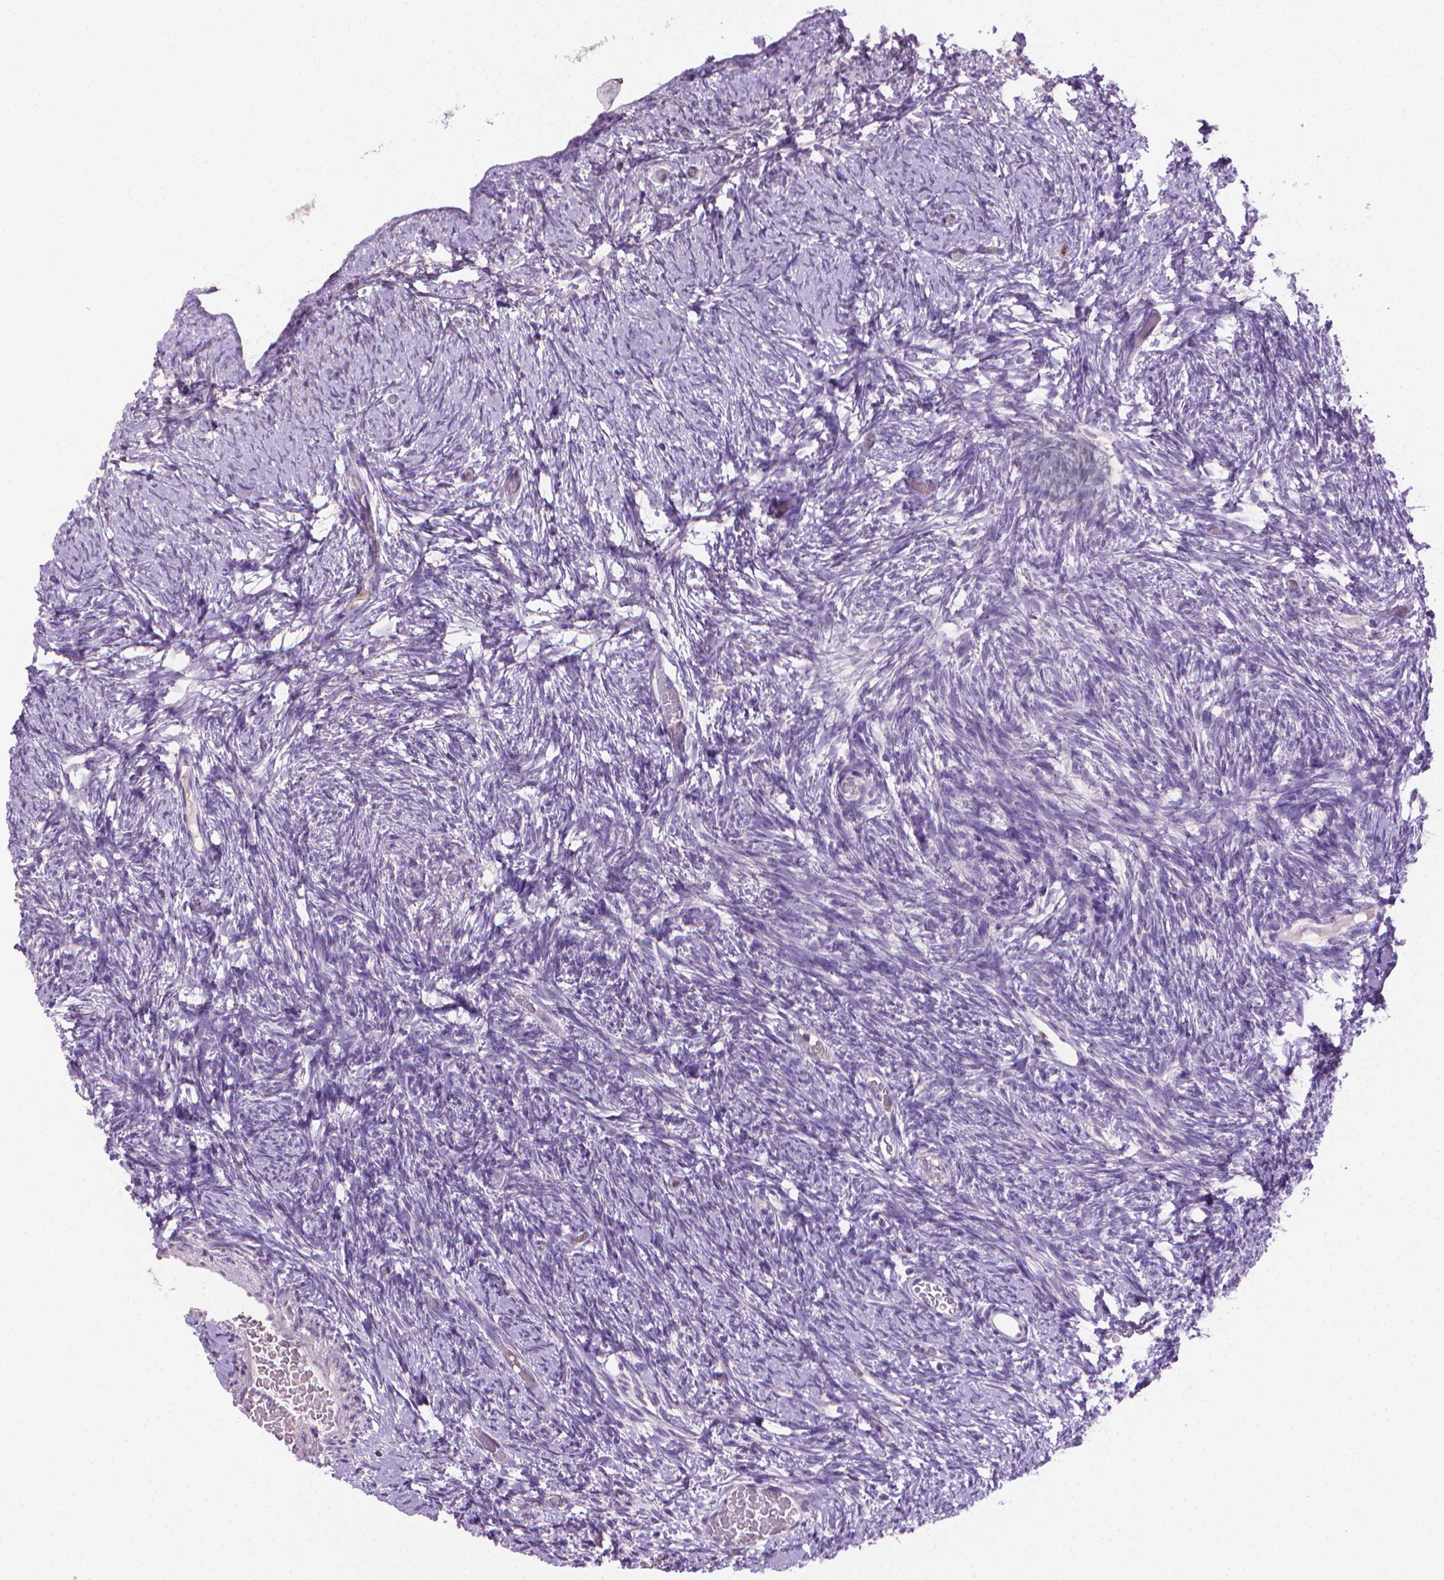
{"staining": {"intensity": "negative", "quantity": "none", "location": "none"}, "tissue": "ovary", "cell_type": "Ovarian stroma cells", "image_type": "normal", "snomed": [{"axis": "morphology", "description": "Normal tissue, NOS"}, {"axis": "topography", "description": "Ovary"}], "caption": "The micrograph reveals no significant staining in ovarian stroma cells of ovary. (Immunohistochemistry (ihc), brightfield microscopy, high magnification).", "gene": "CDKN2D", "patient": {"sex": "female", "age": 39}}